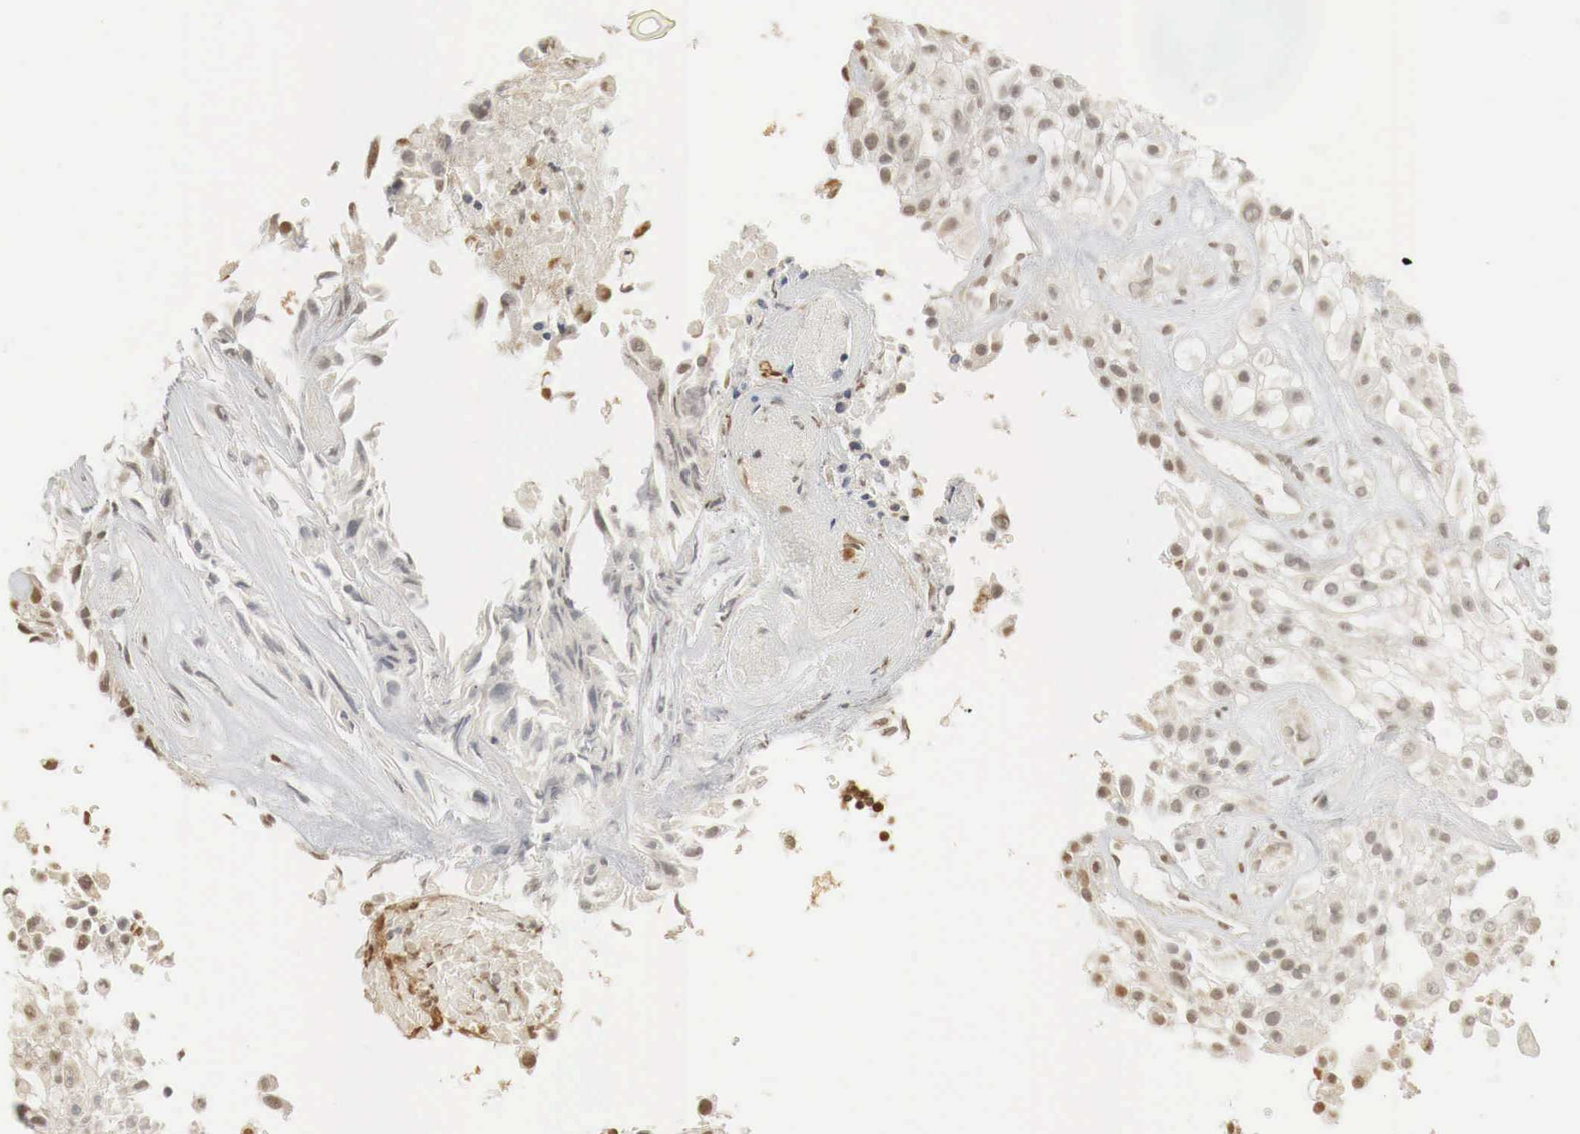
{"staining": {"intensity": "weak", "quantity": "25%-75%", "location": "cytoplasmic/membranous,nuclear"}, "tissue": "urothelial cancer", "cell_type": "Tumor cells", "image_type": "cancer", "snomed": [{"axis": "morphology", "description": "Urothelial carcinoma, High grade"}, {"axis": "topography", "description": "Urinary bladder"}], "caption": "An image of urothelial cancer stained for a protein exhibits weak cytoplasmic/membranous and nuclear brown staining in tumor cells.", "gene": "ERBB4", "patient": {"sex": "male", "age": 56}}